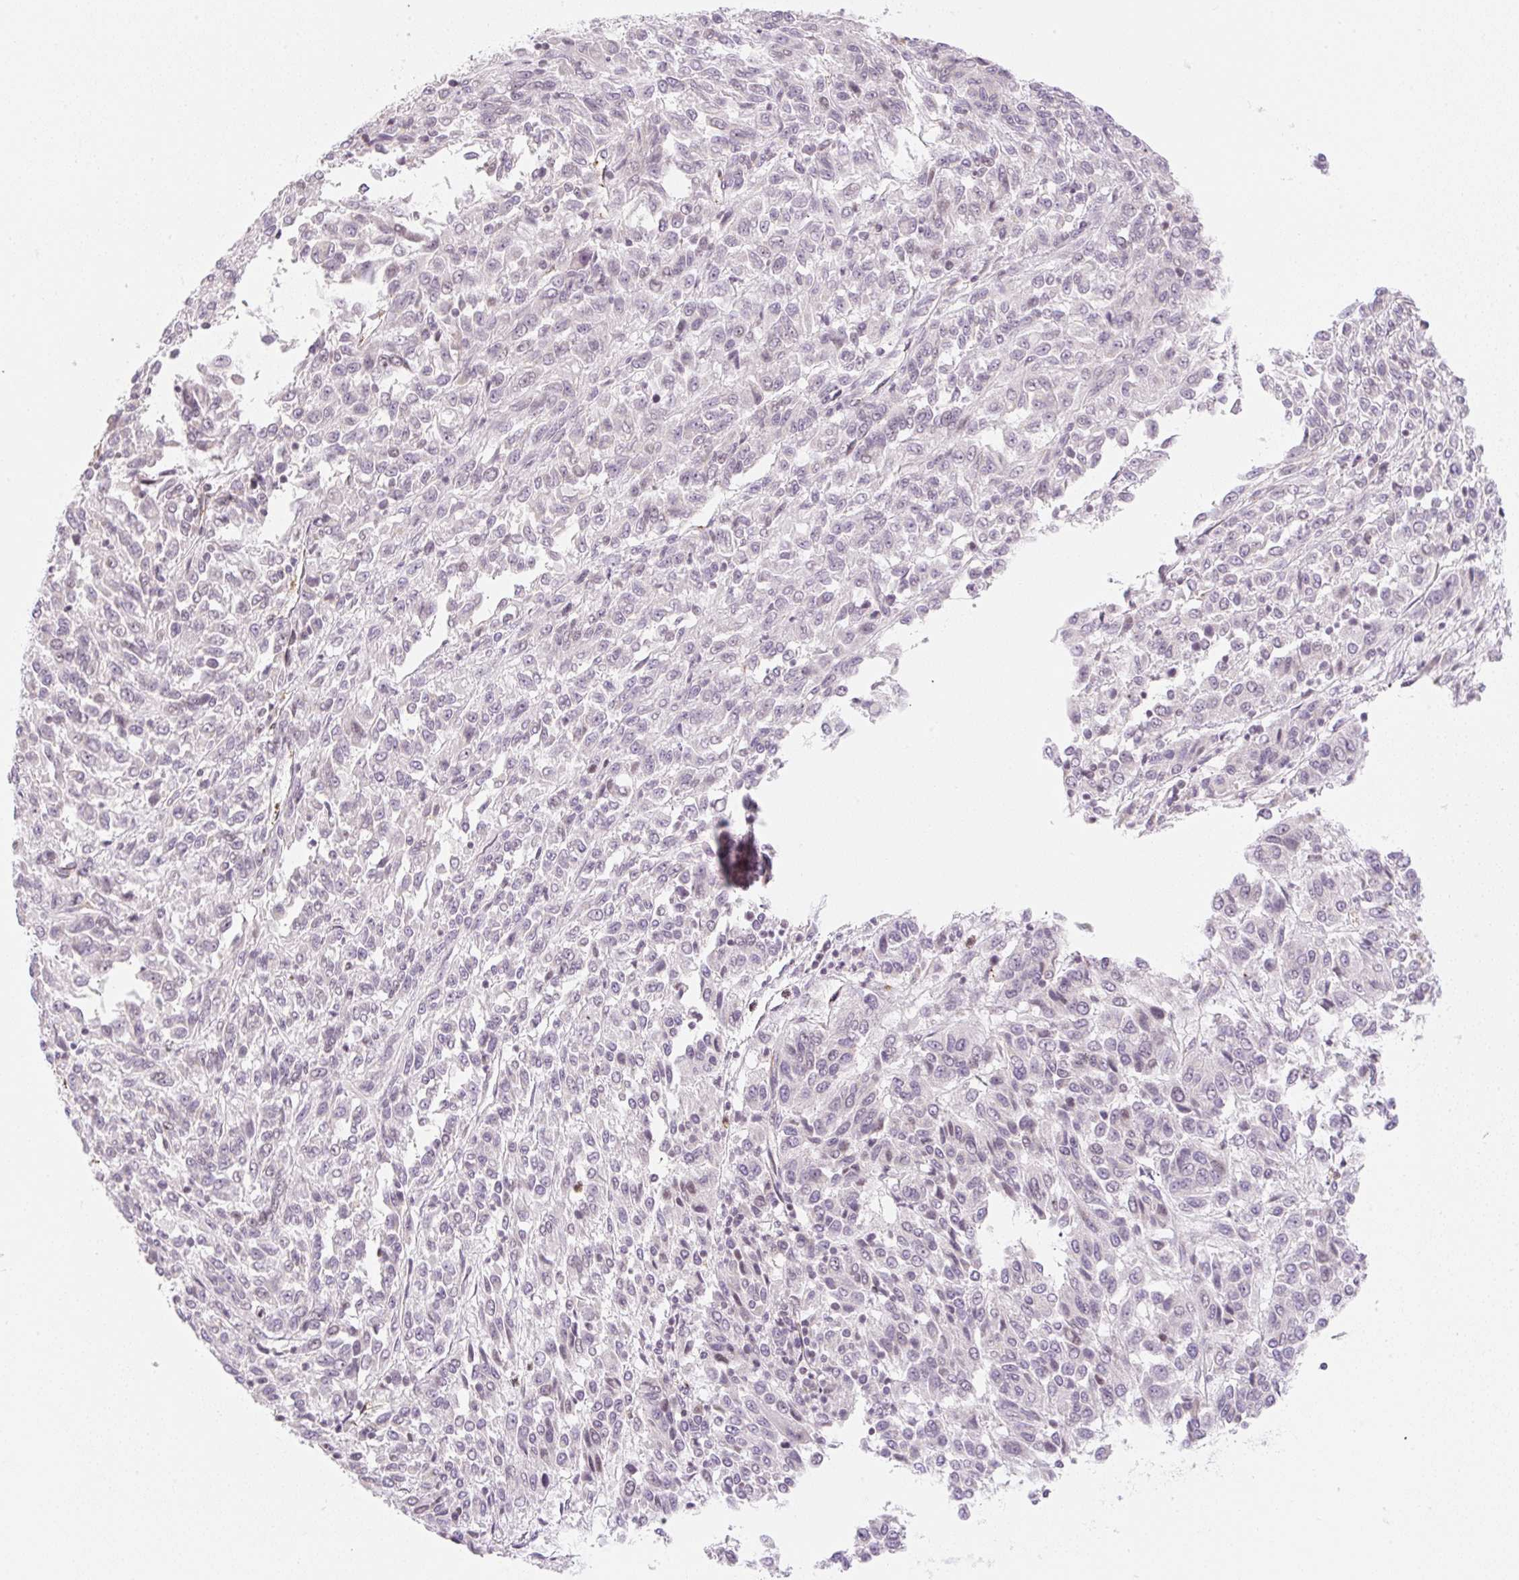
{"staining": {"intensity": "negative", "quantity": "none", "location": "none"}, "tissue": "melanoma", "cell_type": "Tumor cells", "image_type": "cancer", "snomed": [{"axis": "morphology", "description": "Malignant melanoma, Metastatic site"}, {"axis": "topography", "description": "Lung"}], "caption": "The image exhibits no staining of tumor cells in malignant melanoma (metastatic site).", "gene": "CASKIN1", "patient": {"sex": "male", "age": 64}}